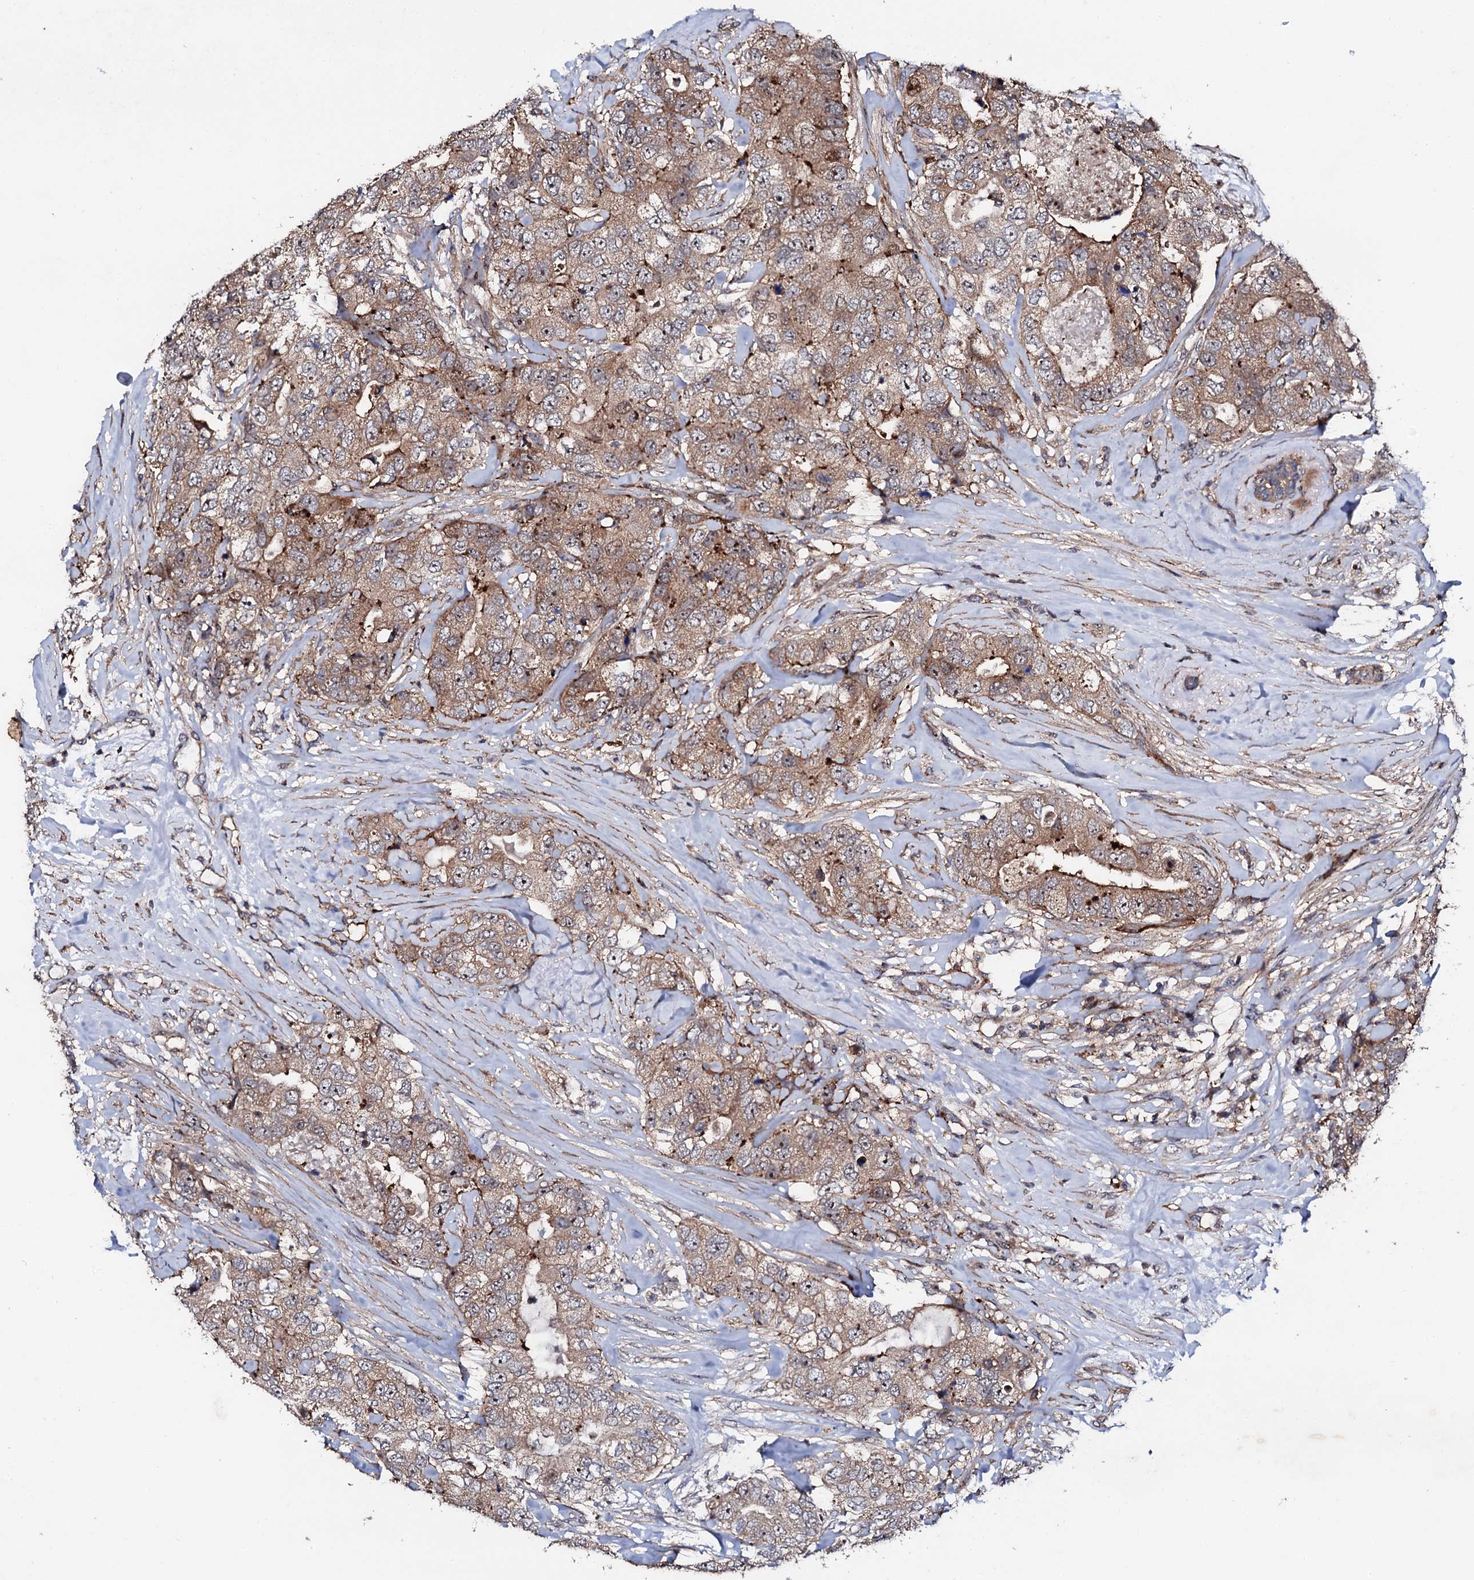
{"staining": {"intensity": "moderate", "quantity": ">75%", "location": "cytoplasmic/membranous,nuclear"}, "tissue": "breast cancer", "cell_type": "Tumor cells", "image_type": "cancer", "snomed": [{"axis": "morphology", "description": "Duct carcinoma"}, {"axis": "topography", "description": "Breast"}], "caption": "This photomicrograph displays immunohistochemistry (IHC) staining of human breast cancer (infiltrating ductal carcinoma), with medium moderate cytoplasmic/membranous and nuclear expression in approximately >75% of tumor cells.", "gene": "GTPBP4", "patient": {"sex": "female", "age": 62}}